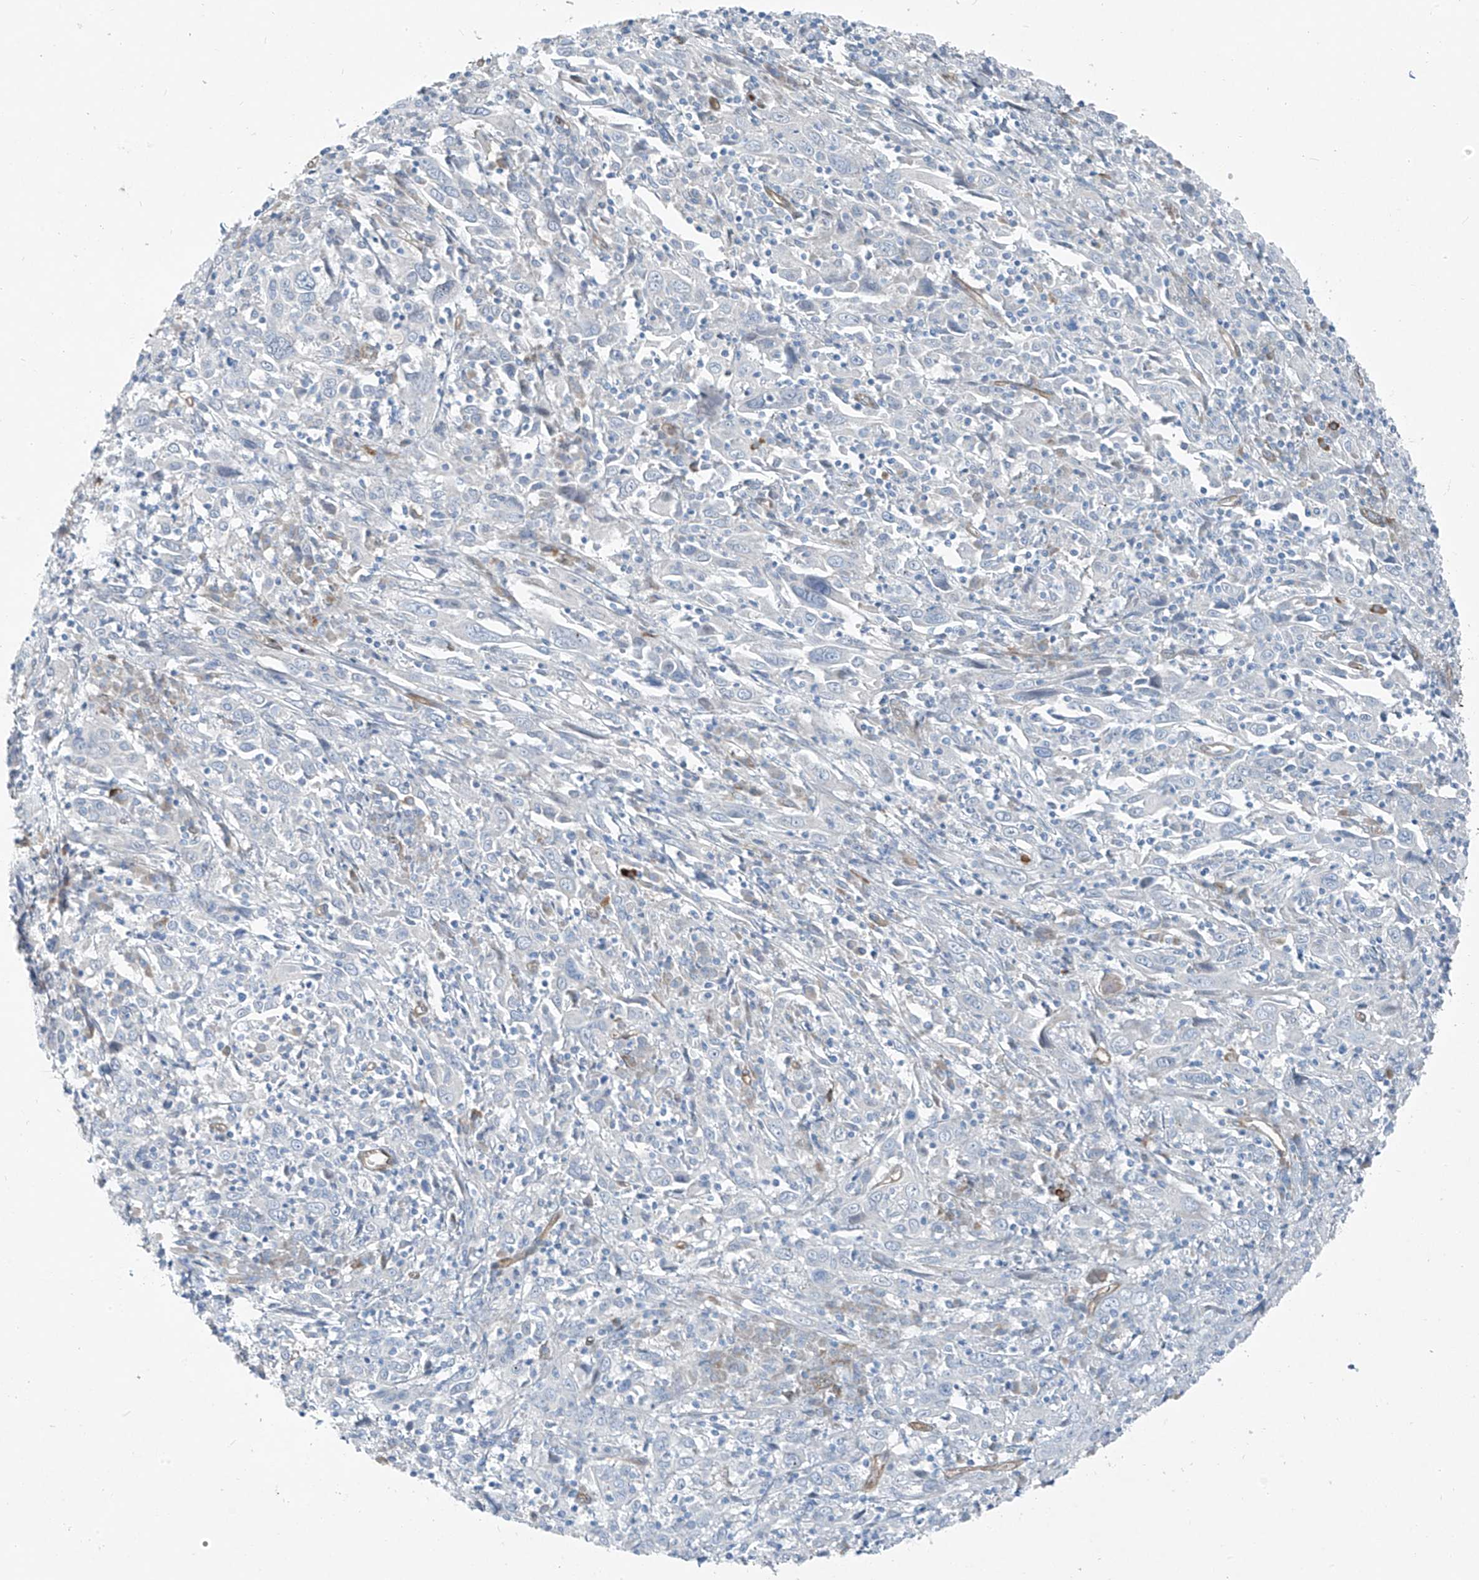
{"staining": {"intensity": "negative", "quantity": "none", "location": "none"}, "tissue": "cervical cancer", "cell_type": "Tumor cells", "image_type": "cancer", "snomed": [{"axis": "morphology", "description": "Squamous cell carcinoma, NOS"}, {"axis": "topography", "description": "Cervix"}], "caption": "The immunohistochemistry (IHC) micrograph has no significant staining in tumor cells of cervical cancer tissue.", "gene": "TNS2", "patient": {"sex": "female", "age": 46}}